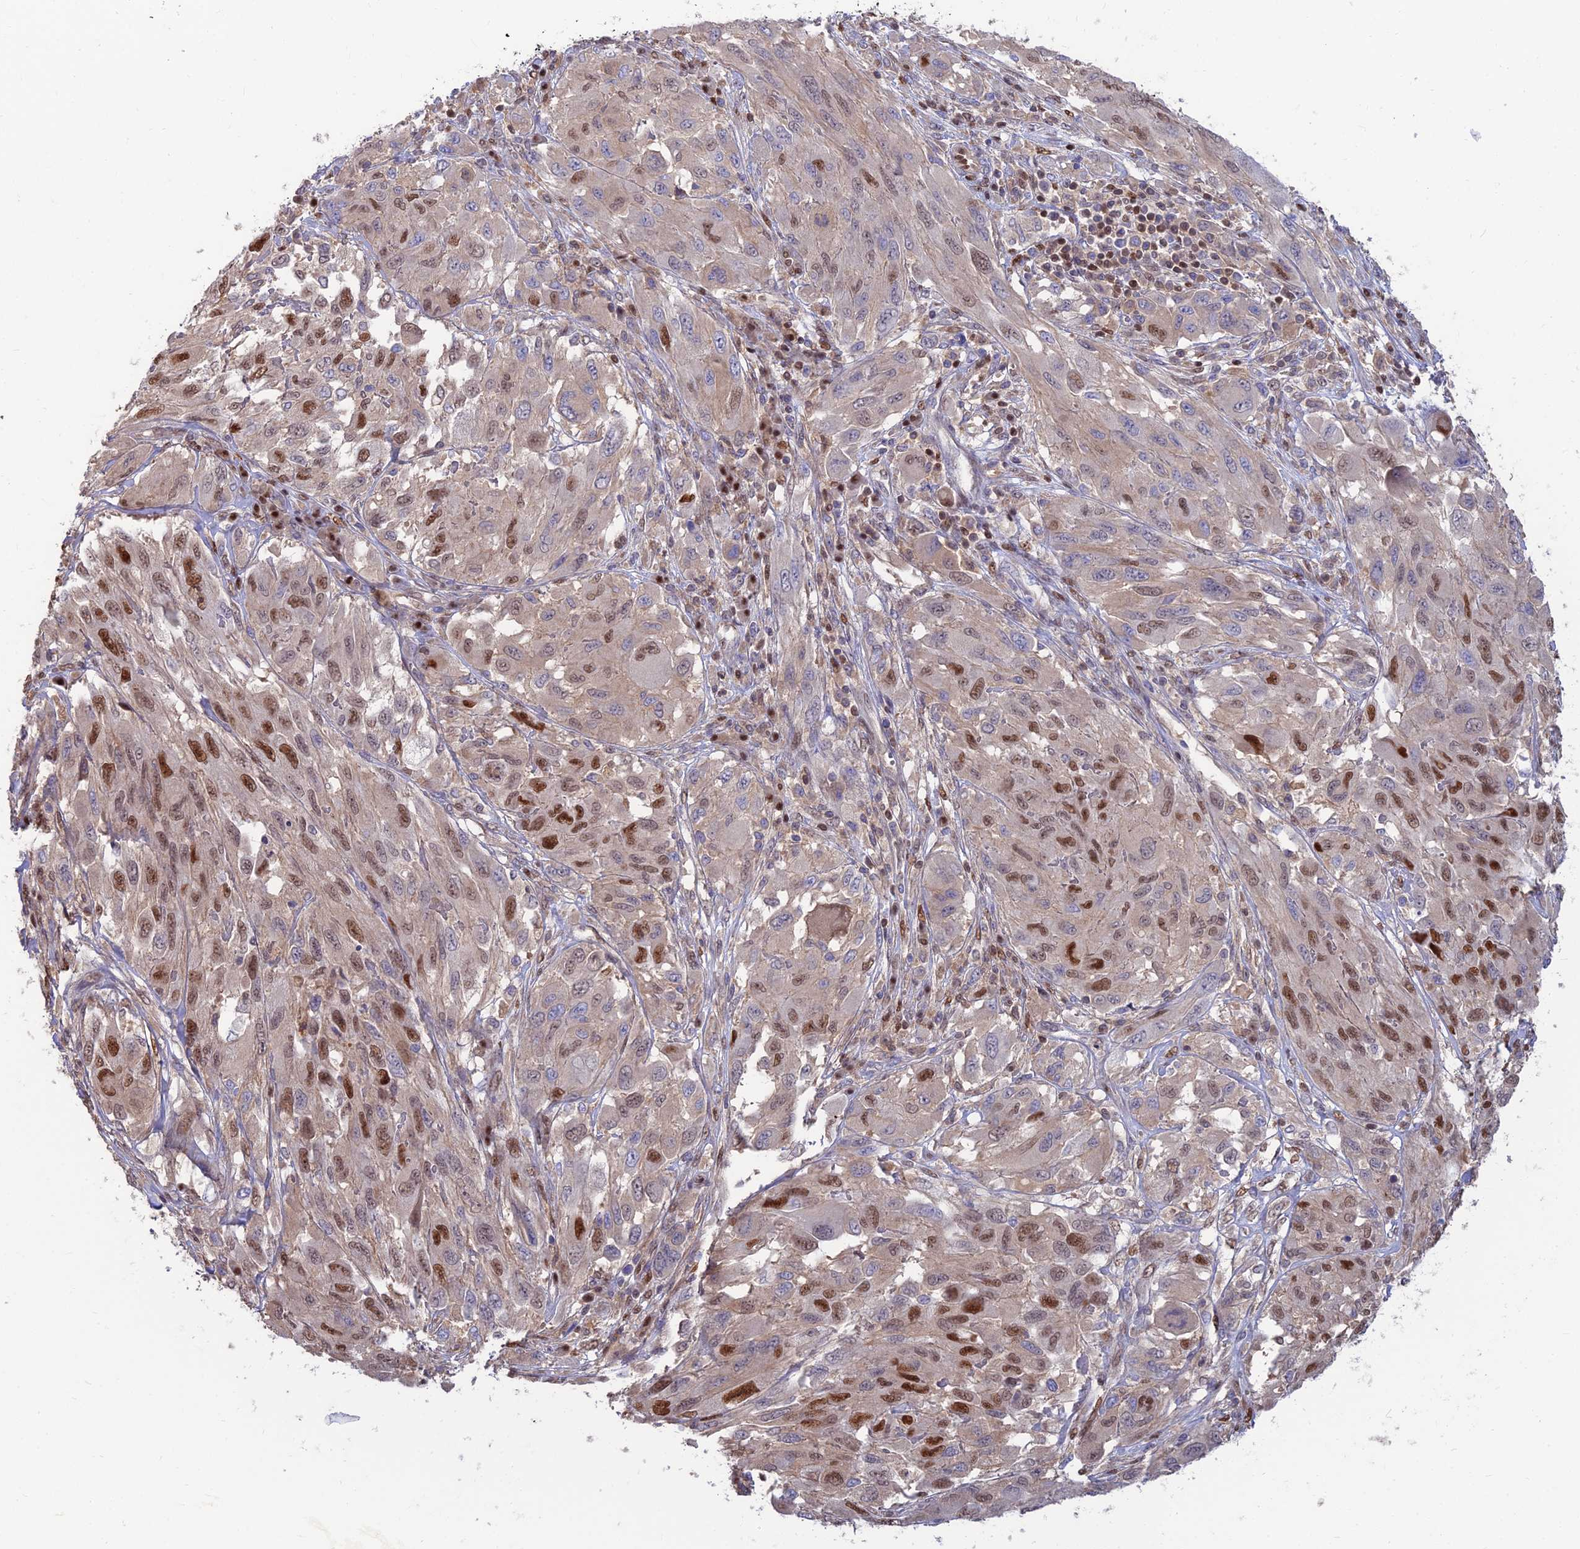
{"staining": {"intensity": "strong", "quantity": "25%-75%", "location": "nuclear"}, "tissue": "melanoma", "cell_type": "Tumor cells", "image_type": "cancer", "snomed": [{"axis": "morphology", "description": "Malignant melanoma, NOS"}, {"axis": "topography", "description": "Skin"}], "caption": "This is a photomicrograph of immunohistochemistry (IHC) staining of melanoma, which shows strong expression in the nuclear of tumor cells.", "gene": "DNPEP", "patient": {"sex": "female", "age": 91}}